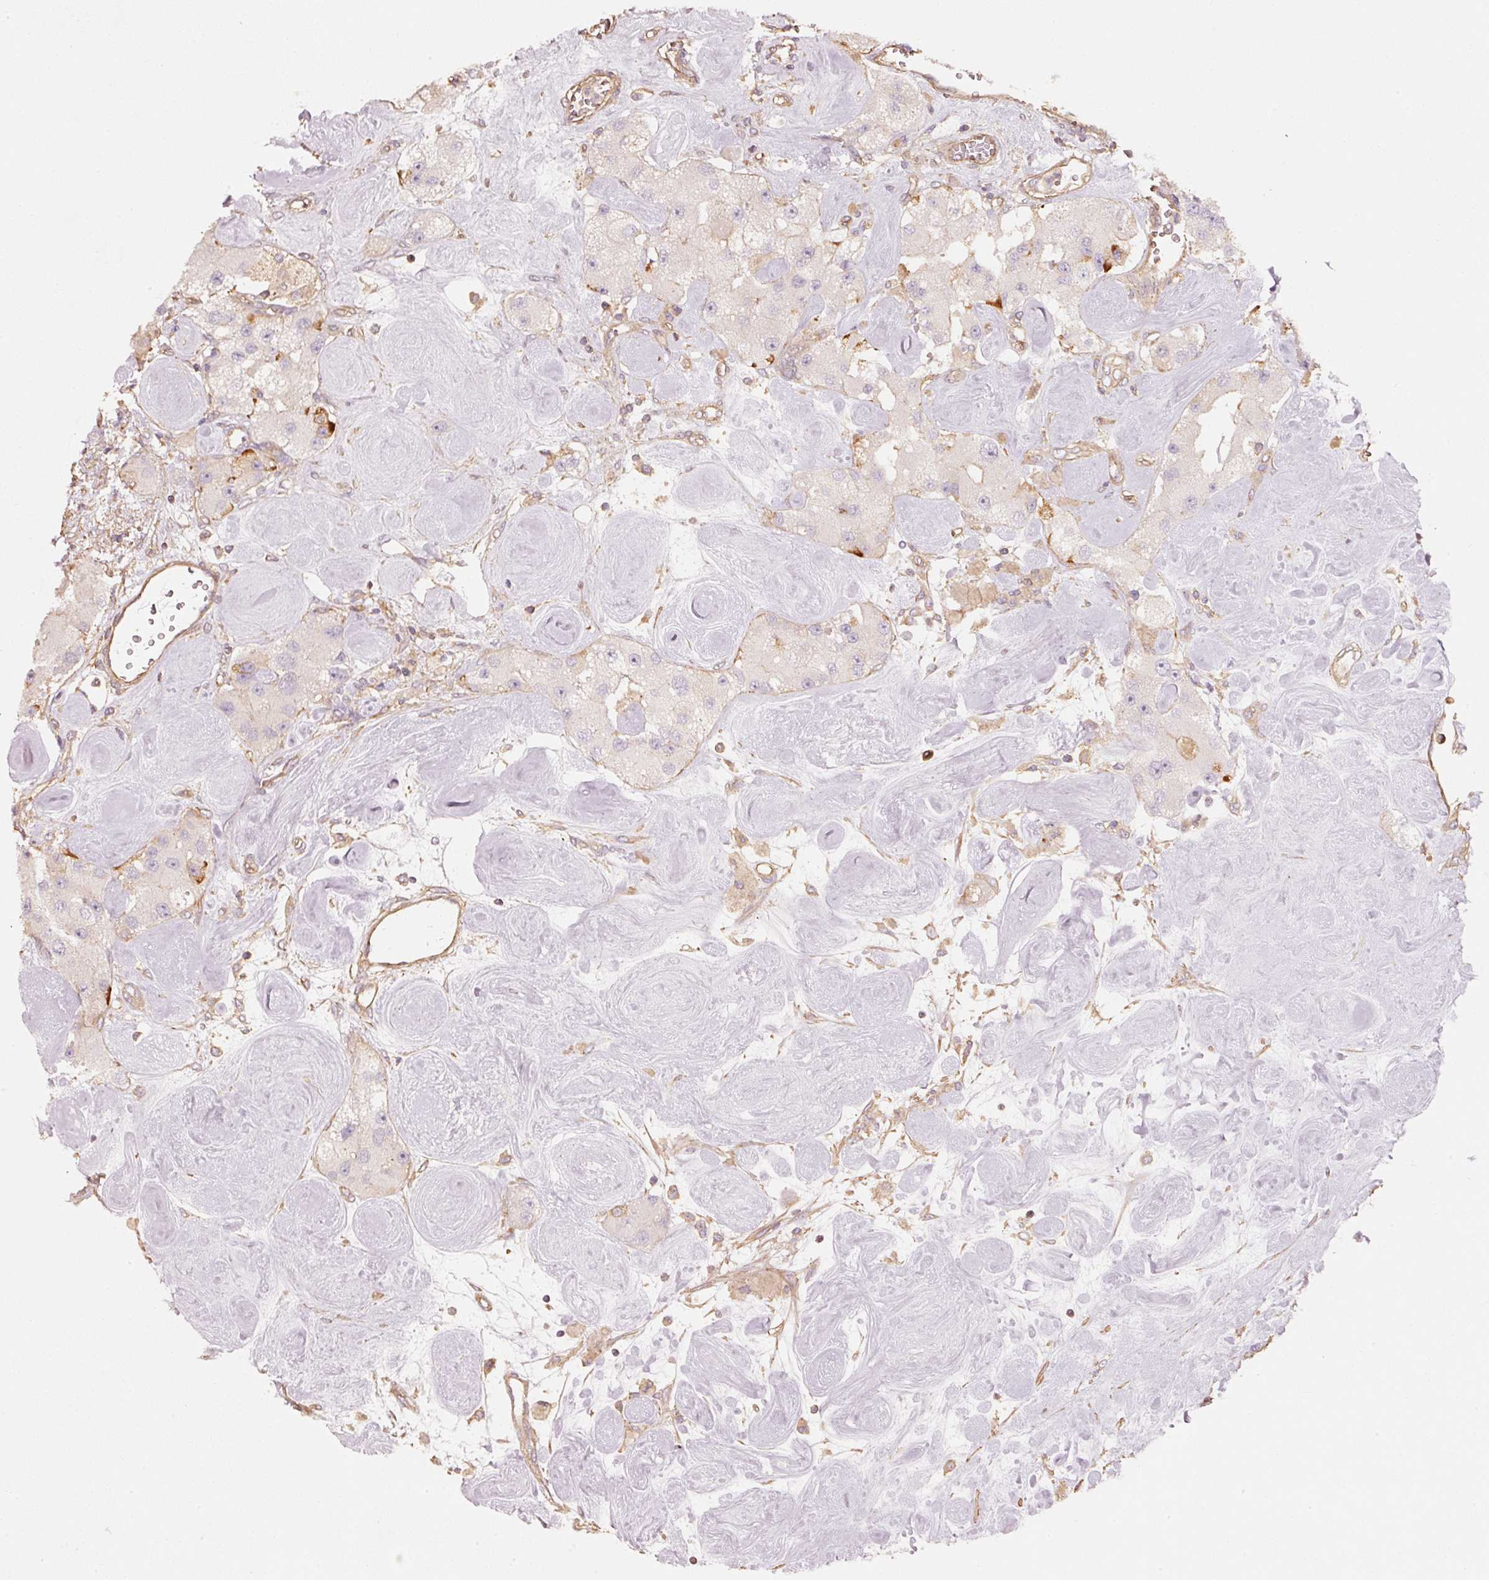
{"staining": {"intensity": "negative", "quantity": "none", "location": "none"}, "tissue": "carcinoid", "cell_type": "Tumor cells", "image_type": "cancer", "snomed": [{"axis": "morphology", "description": "Carcinoid, malignant, NOS"}, {"axis": "topography", "description": "Pancreas"}], "caption": "Carcinoid (malignant) was stained to show a protein in brown. There is no significant staining in tumor cells. Nuclei are stained in blue.", "gene": "CEP95", "patient": {"sex": "male", "age": 41}}